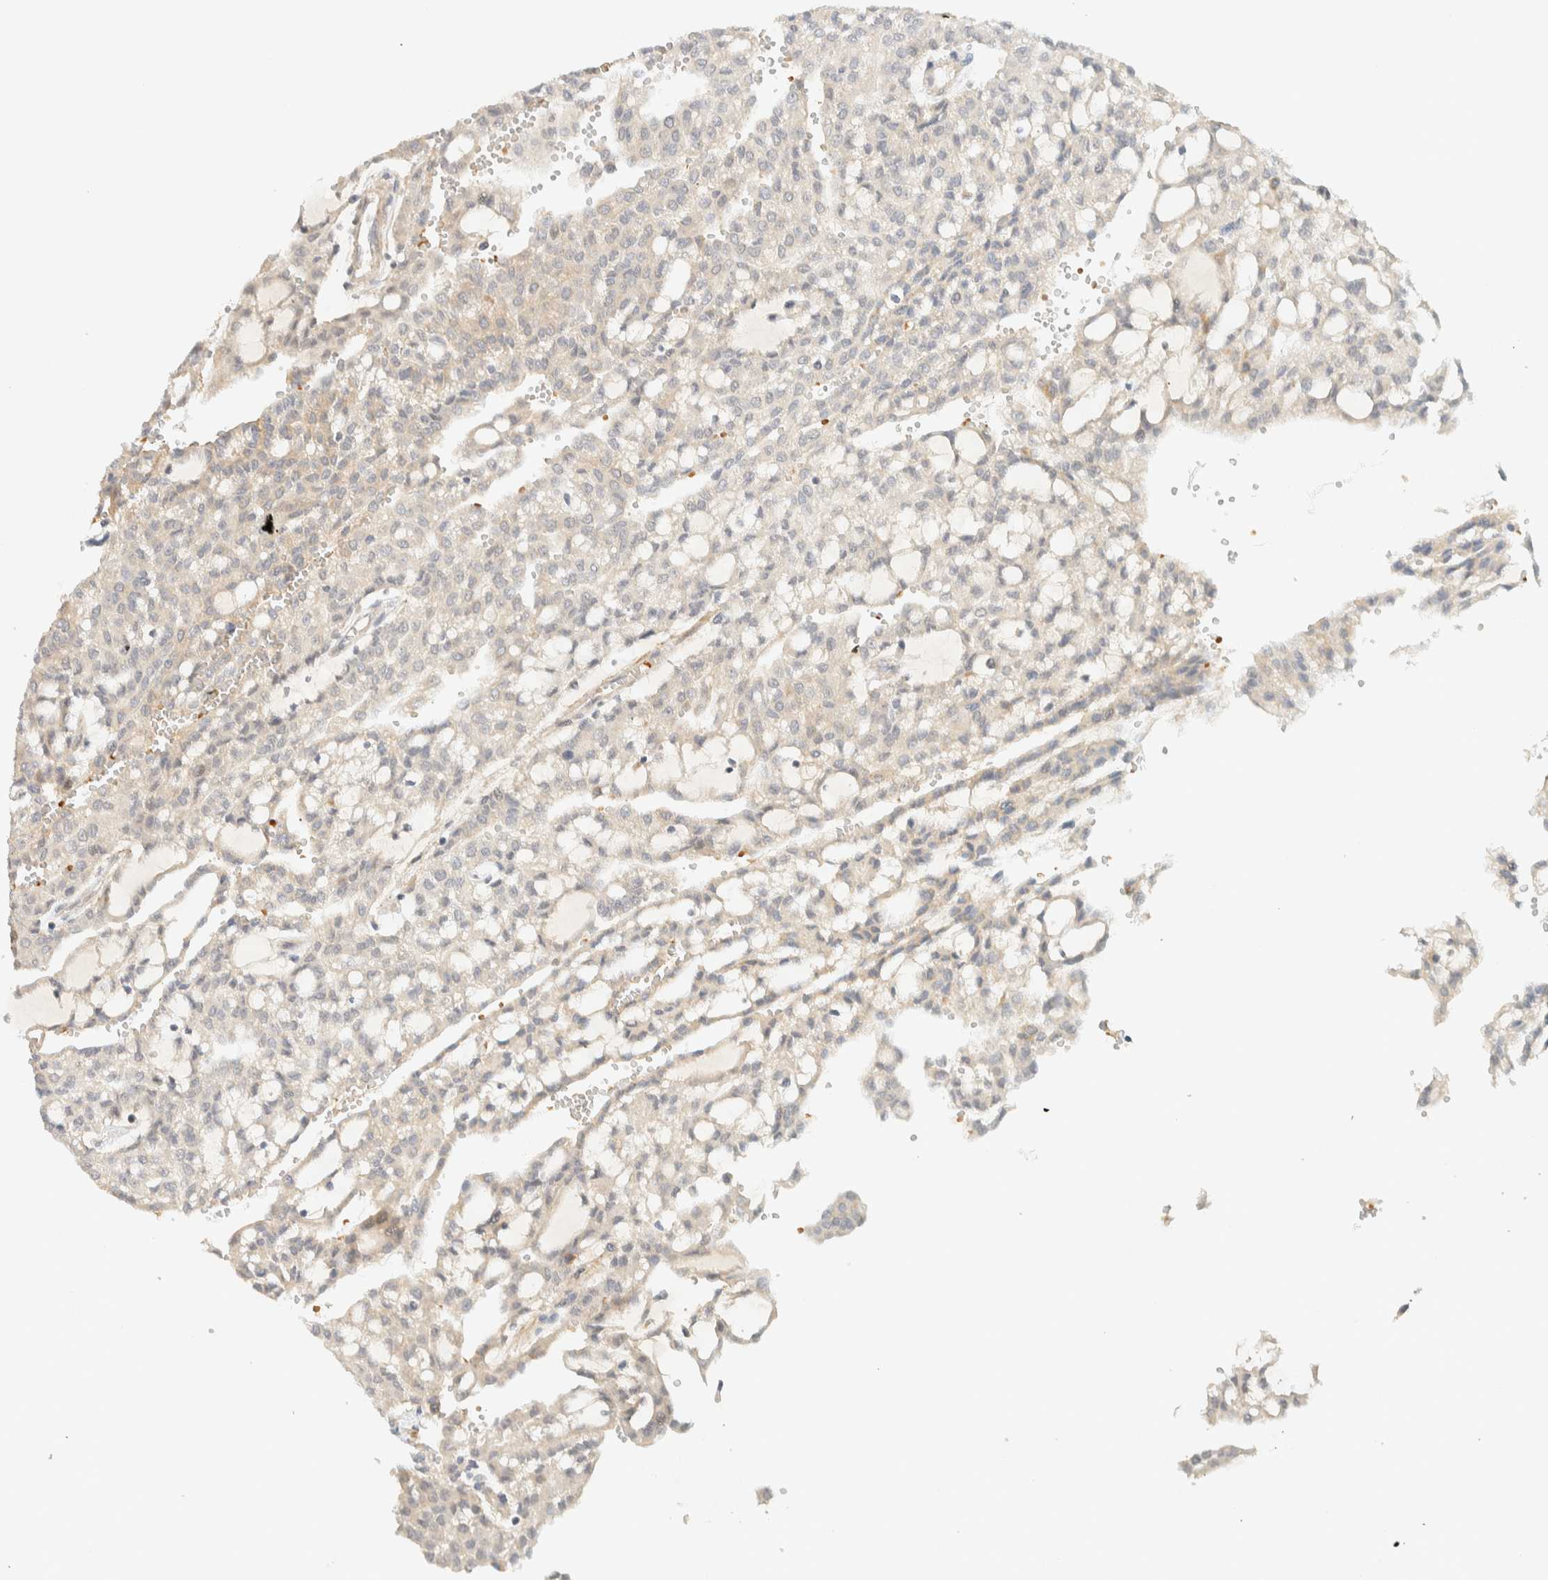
{"staining": {"intensity": "negative", "quantity": "none", "location": "none"}, "tissue": "renal cancer", "cell_type": "Tumor cells", "image_type": "cancer", "snomed": [{"axis": "morphology", "description": "Adenocarcinoma, NOS"}, {"axis": "topography", "description": "Kidney"}], "caption": "The IHC image has no significant positivity in tumor cells of renal adenocarcinoma tissue. (Brightfield microscopy of DAB IHC at high magnification).", "gene": "TNK1", "patient": {"sex": "male", "age": 63}}